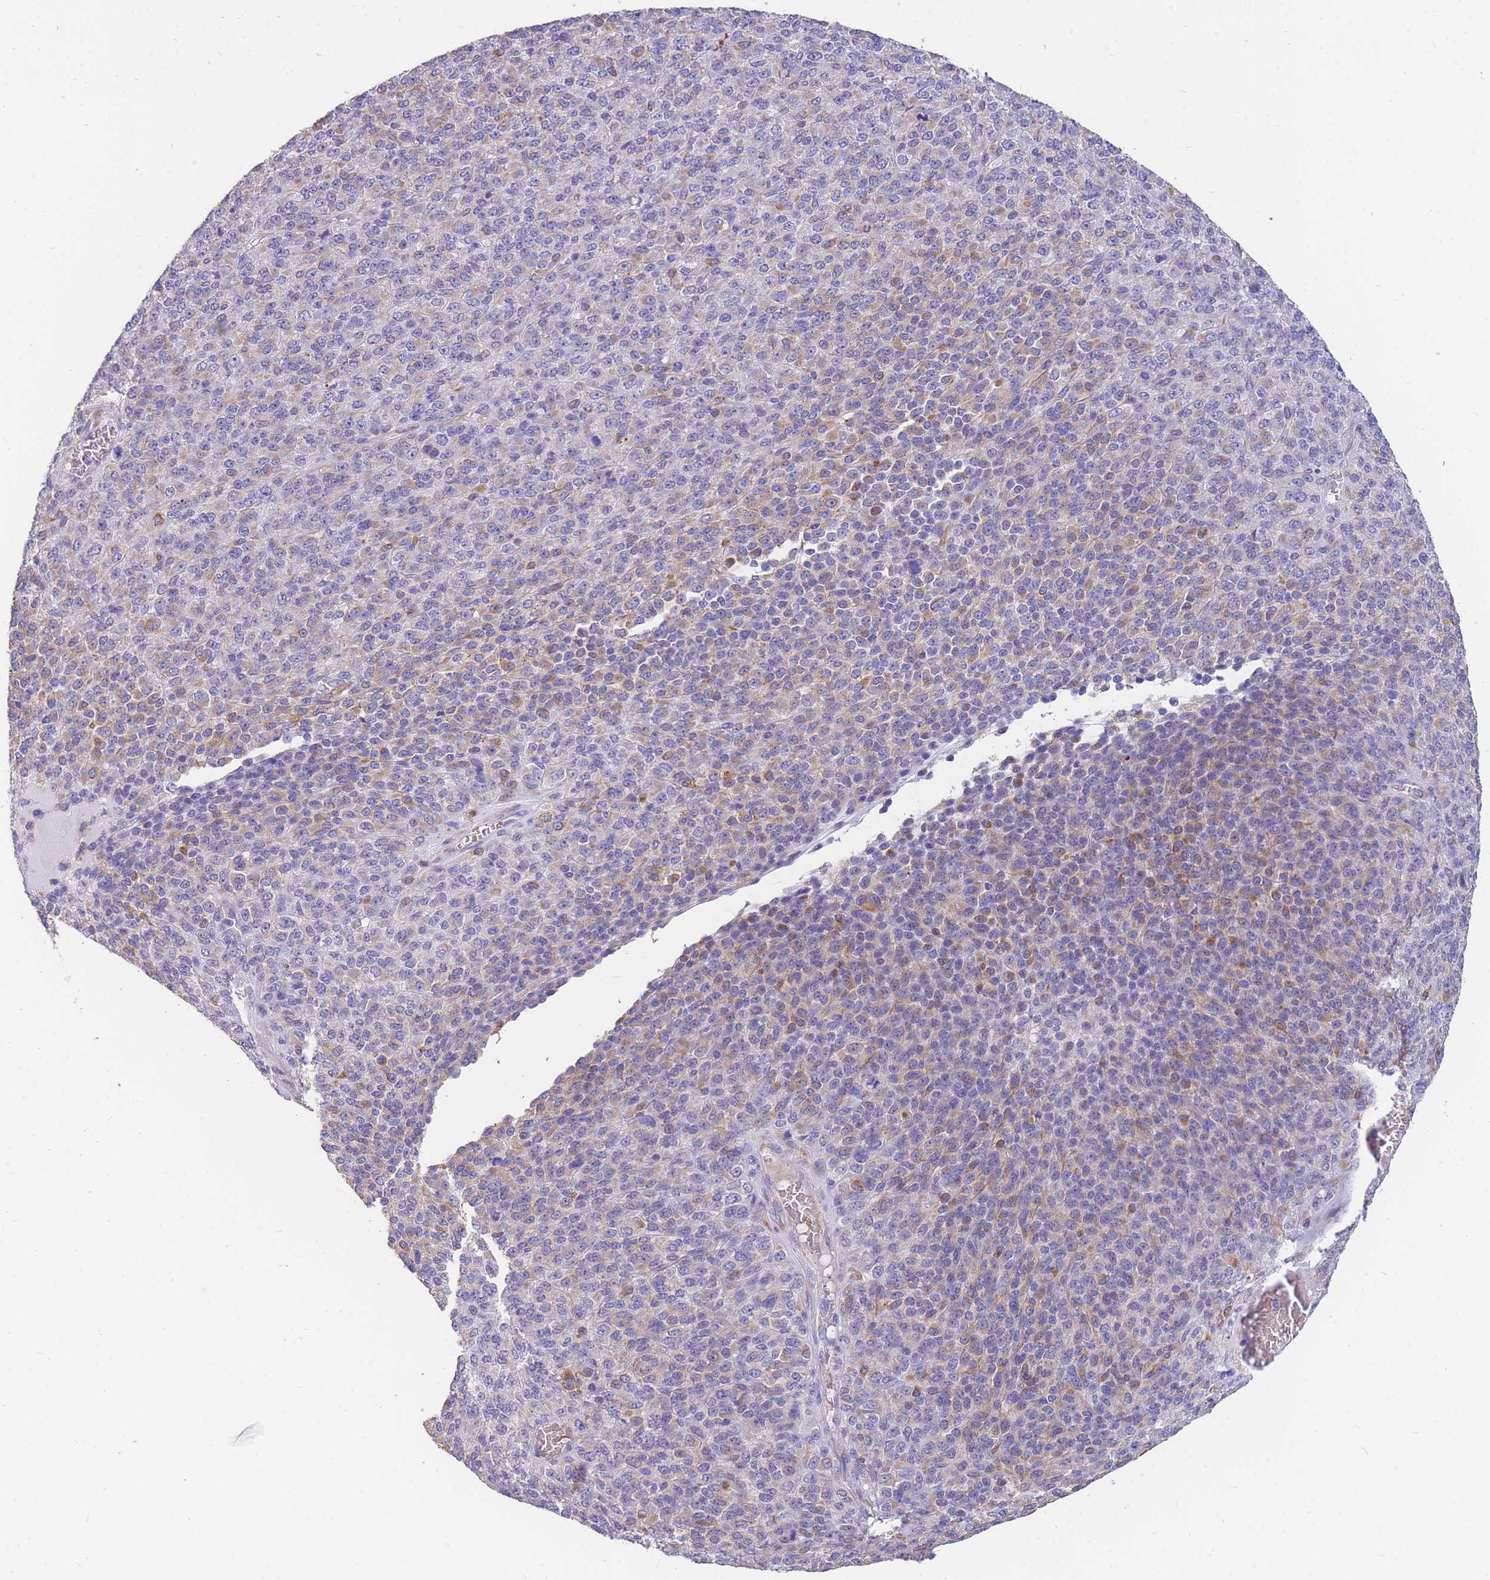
{"staining": {"intensity": "moderate", "quantity": "<25%", "location": "cytoplasmic/membranous"}, "tissue": "melanoma", "cell_type": "Tumor cells", "image_type": "cancer", "snomed": [{"axis": "morphology", "description": "Malignant melanoma, Metastatic site"}, {"axis": "topography", "description": "Brain"}], "caption": "IHC micrograph of neoplastic tissue: malignant melanoma (metastatic site) stained using immunohistochemistry (IHC) displays low levels of moderate protein expression localized specifically in the cytoplasmic/membranous of tumor cells, appearing as a cytoplasmic/membranous brown color.", "gene": "ANKRD53", "patient": {"sex": "female", "age": 56}}